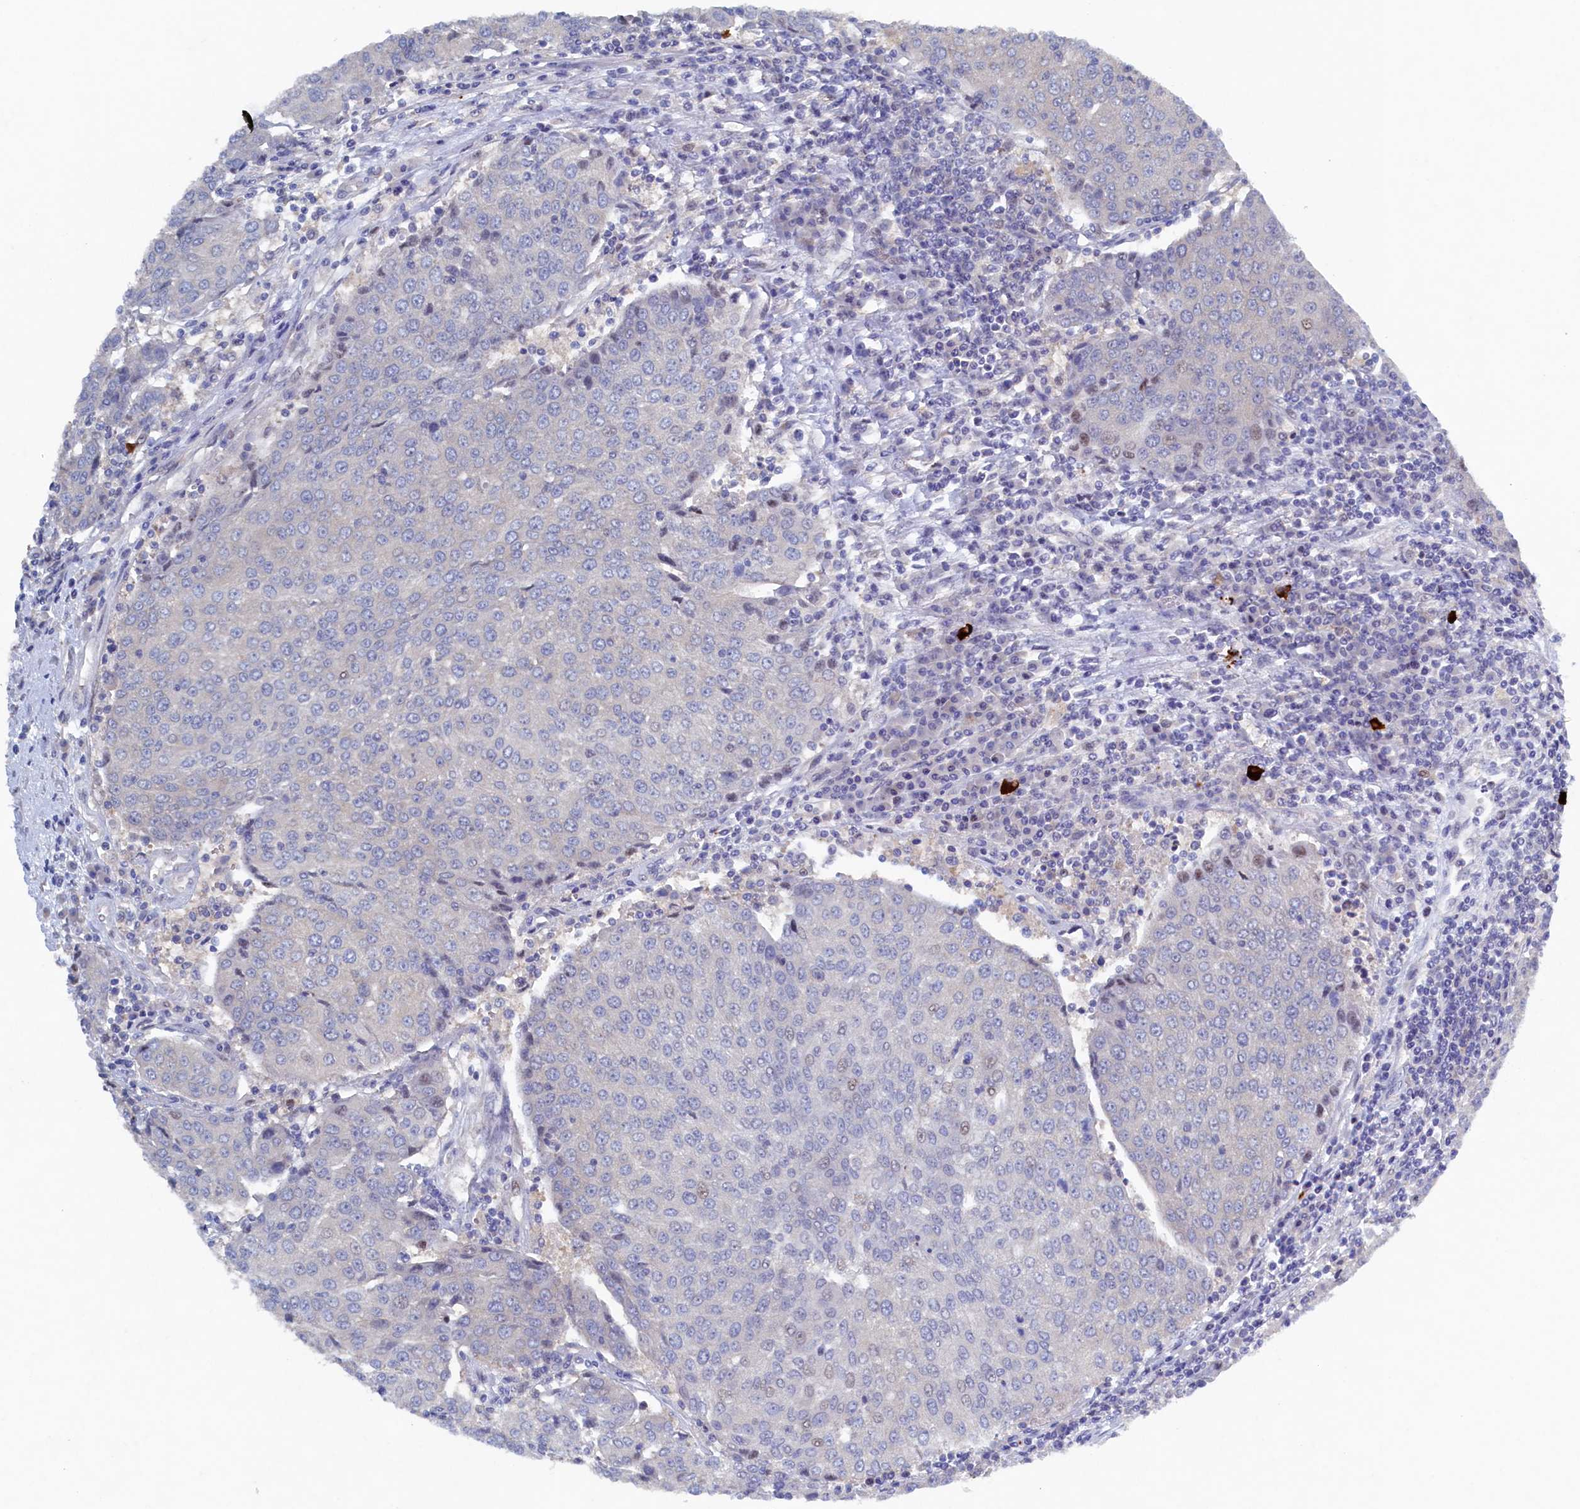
{"staining": {"intensity": "weak", "quantity": "<25%", "location": "nuclear"}, "tissue": "urothelial cancer", "cell_type": "Tumor cells", "image_type": "cancer", "snomed": [{"axis": "morphology", "description": "Urothelial carcinoma, High grade"}, {"axis": "topography", "description": "Urinary bladder"}], "caption": "IHC of human urothelial cancer shows no expression in tumor cells.", "gene": "CBLIF", "patient": {"sex": "female", "age": 85}}